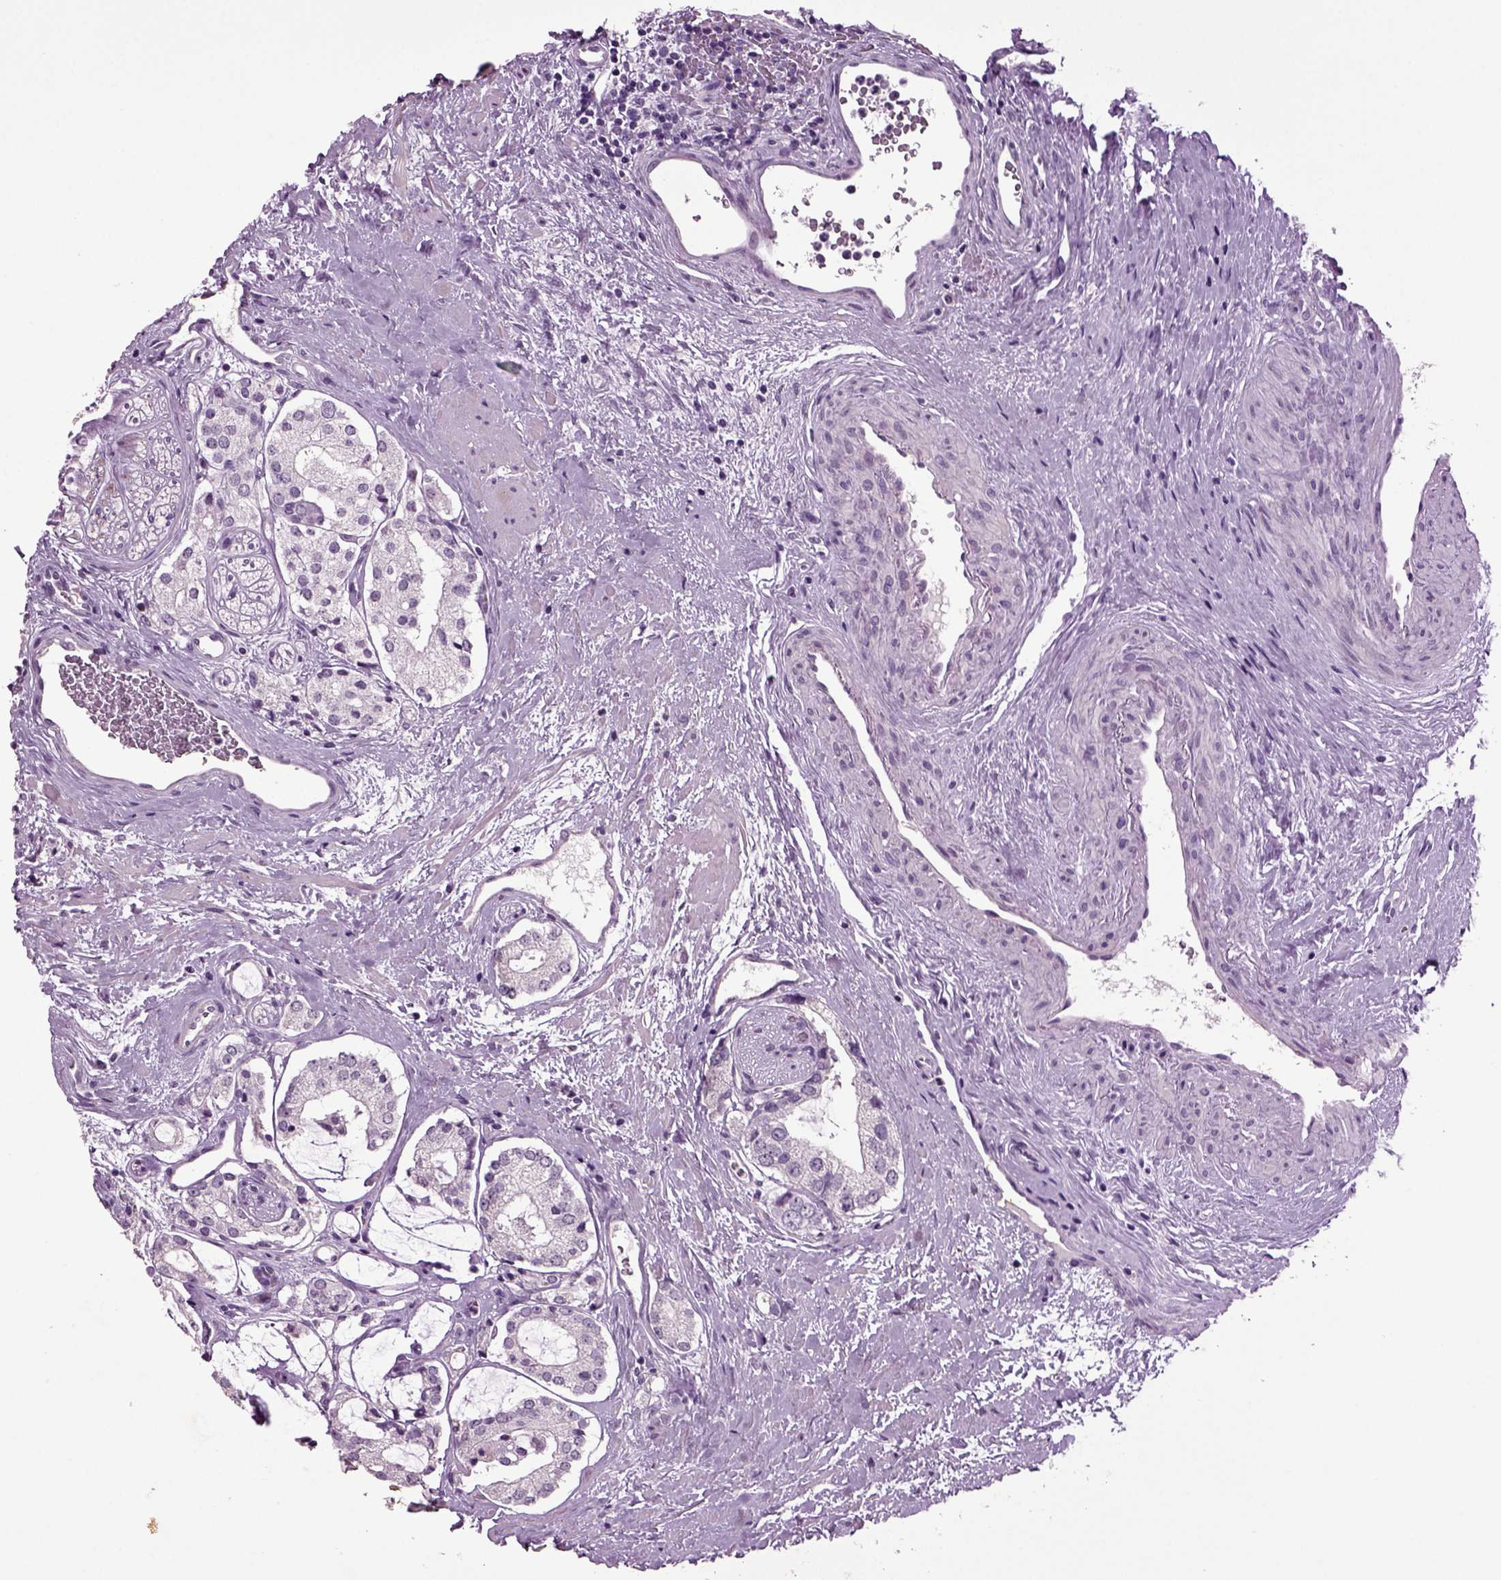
{"staining": {"intensity": "negative", "quantity": "none", "location": "none"}, "tissue": "prostate cancer", "cell_type": "Tumor cells", "image_type": "cancer", "snomed": [{"axis": "morphology", "description": "Adenocarcinoma, NOS"}, {"axis": "topography", "description": "Prostate"}], "caption": "Prostate cancer (adenocarcinoma) stained for a protein using immunohistochemistry exhibits no staining tumor cells.", "gene": "SLC17A6", "patient": {"sex": "male", "age": 66}}